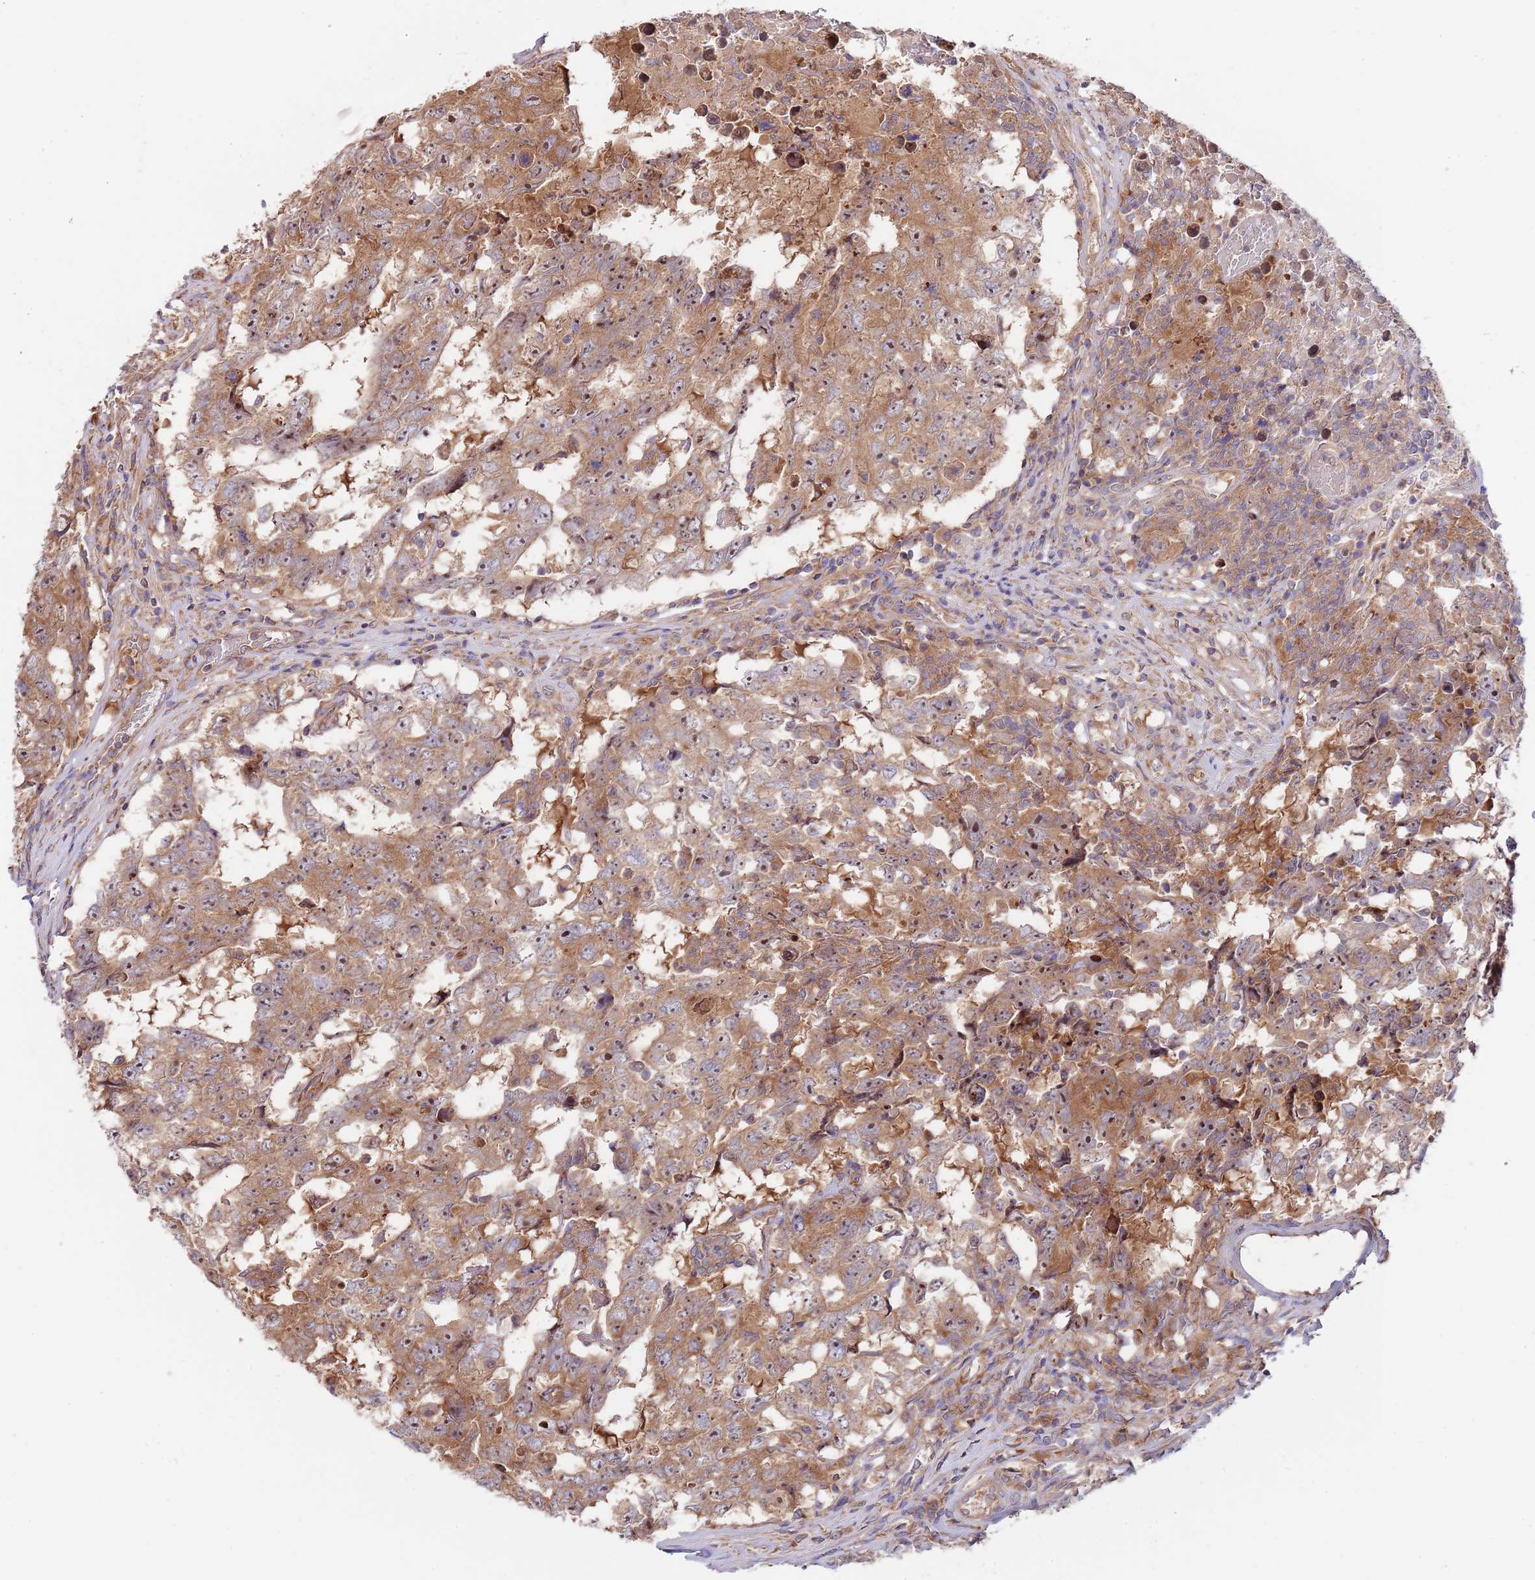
{"staining": {"intensity": "moderate", "quantity": ">75%", "location": "cytoplasmic/membranous,nuclear"}, "tissue": "testis cancer", "cell_type": "Tumor cells", "image_type": "cancer", "snomed": [{"axis": "morphology", "description": "Carcinoma, Embryonal, NOS"}, {"axis": "topography", "description": "Testis"}], "caption": "IHC staining of testis cancer, which exhibits medium levels of moderate cytoplasmic/membranous and nuclear expression in about >75% of tumor cells indicating moderate cytoplasmic/membranous and nuclear protein staining. The staining was performed using DAB (3,3'-diaminobenzidine) (brown) for protein detection and nuclei were counterstained in hematoxylin (blue).", "gene": "EIF3F", "patient": {"sex": "male", "age": 25}}